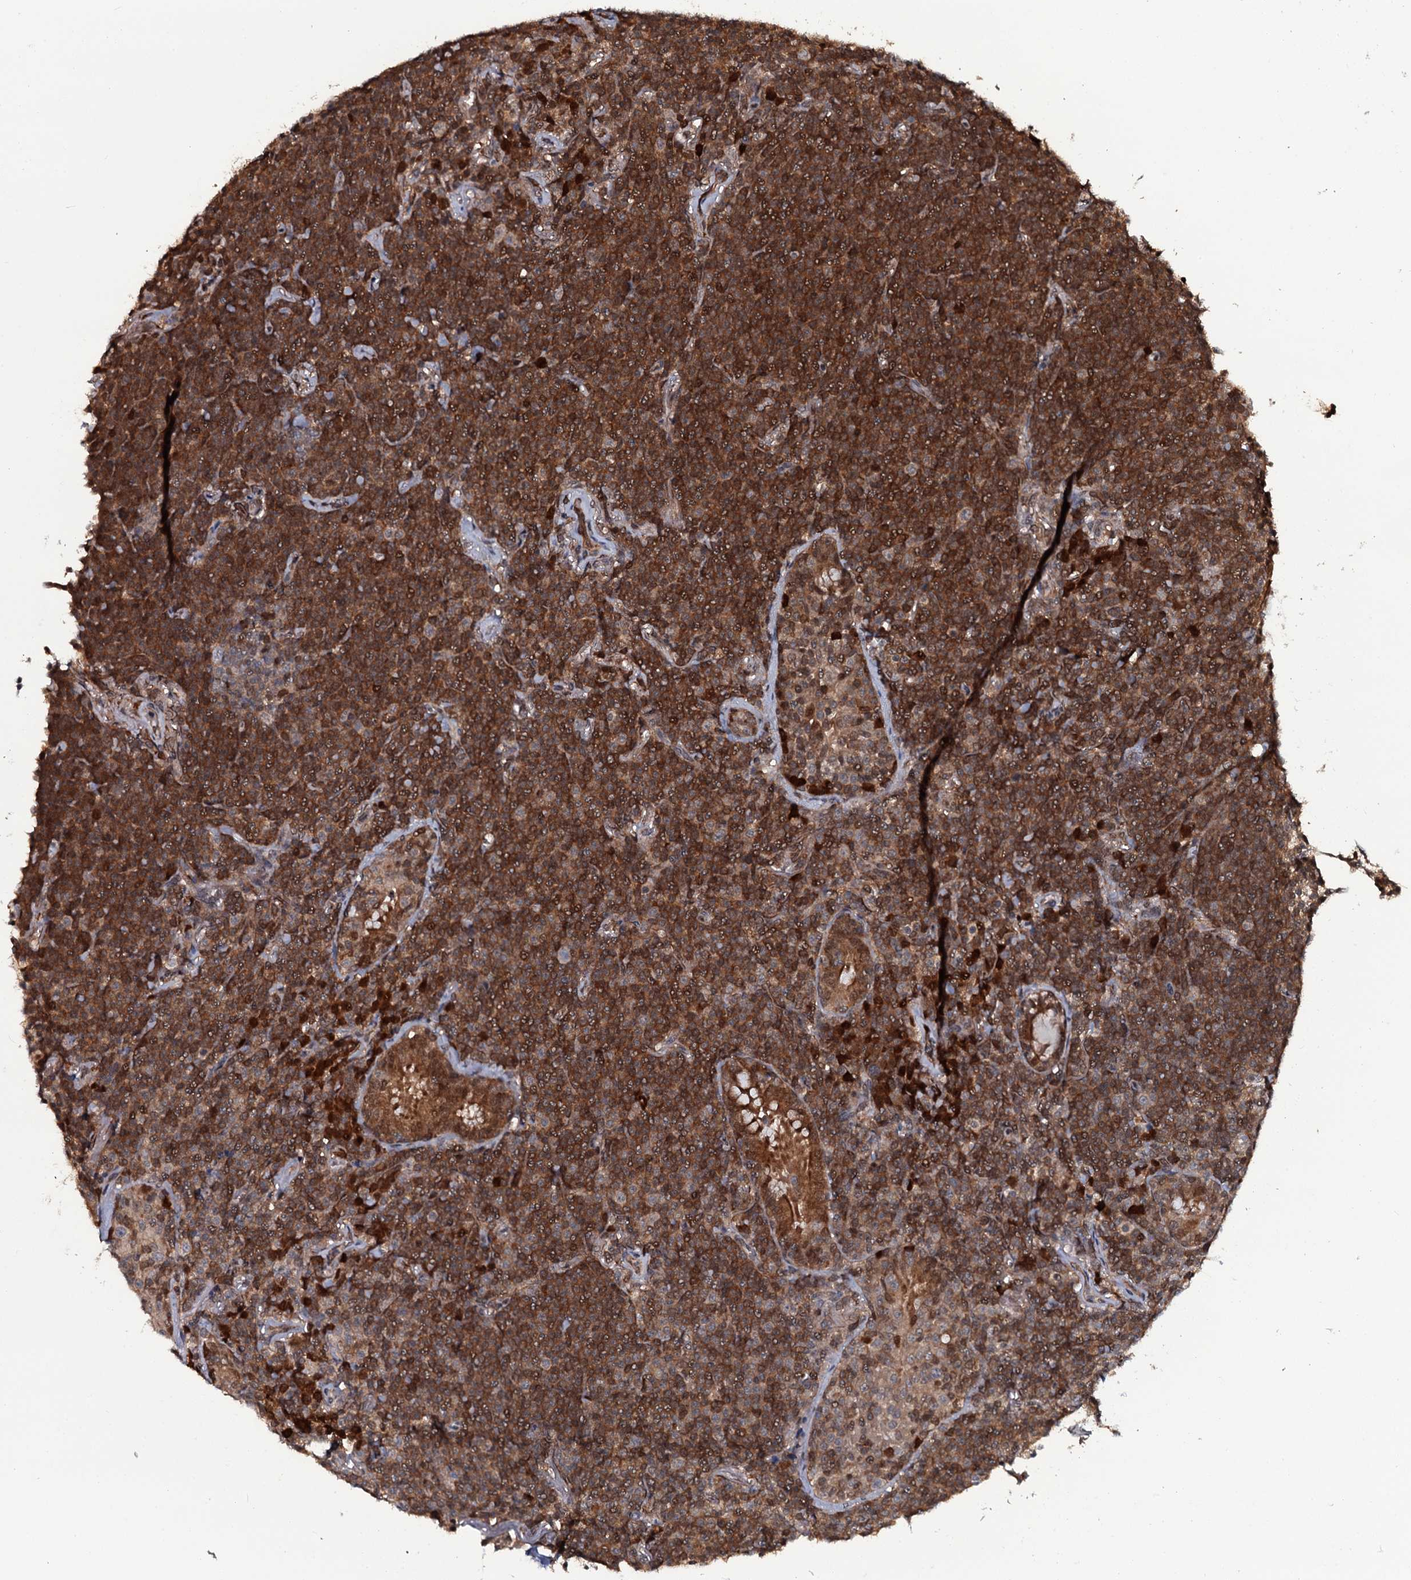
{"staining": {"intensity": "moderate", "quantity": ">75%", "location": "cytoplasmic/membranous"}, "tissue": "lymphoma", "cell_type": "Tumor cells", "image_type": "cancer", "snomed": [{"axis": "morphology", "description": "Malignant lymphoma, non-Hodgkin's type, Low grade"}, {"axis": "topography", "description": "Lung"}], "caption": "Tumor cells reveal medium levels of moderate cytoplasmic/membranous staining in approximately >75% of cells in human lymphoma.", "gene": "HDDC3", "patient": {"sex": "female", "age": 71}}